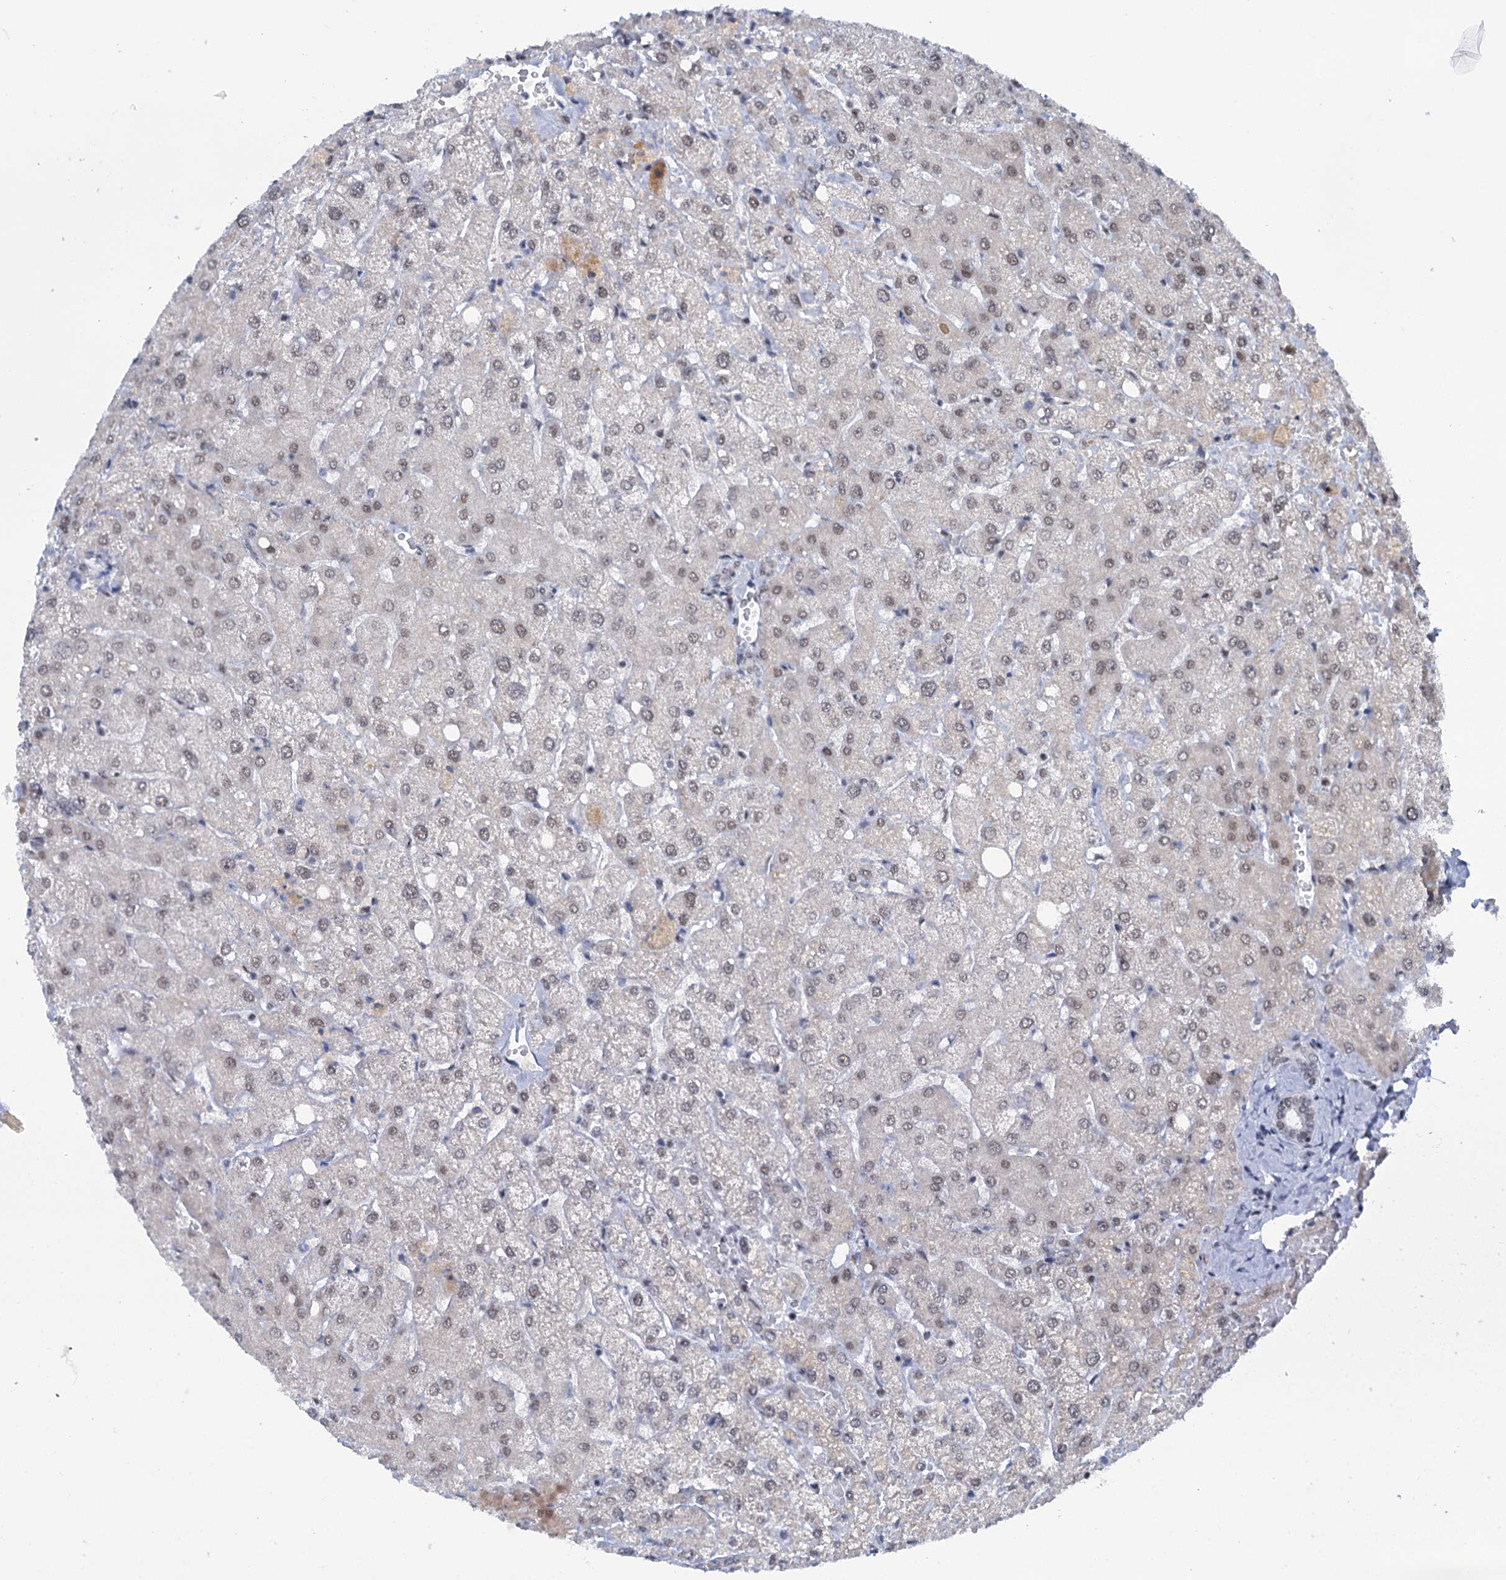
{"staining": {"intensity": "weak", "quantity": "<25%", "location": "nuclear"}, "tissue": "liver", "cell_type": "Cholangiocytes", "image_type": "normal", "snomed": [{"axis": "morphology", "description": "Normal tissue, NOS"}, {"axis": "topography", "description": "Liver"}], "caption": "Human liver stained for a protein using IHC reveals no positivity in cholangiocytes.", "gene": "SREK1", "patient": {"sex": "female", "age": 54}}